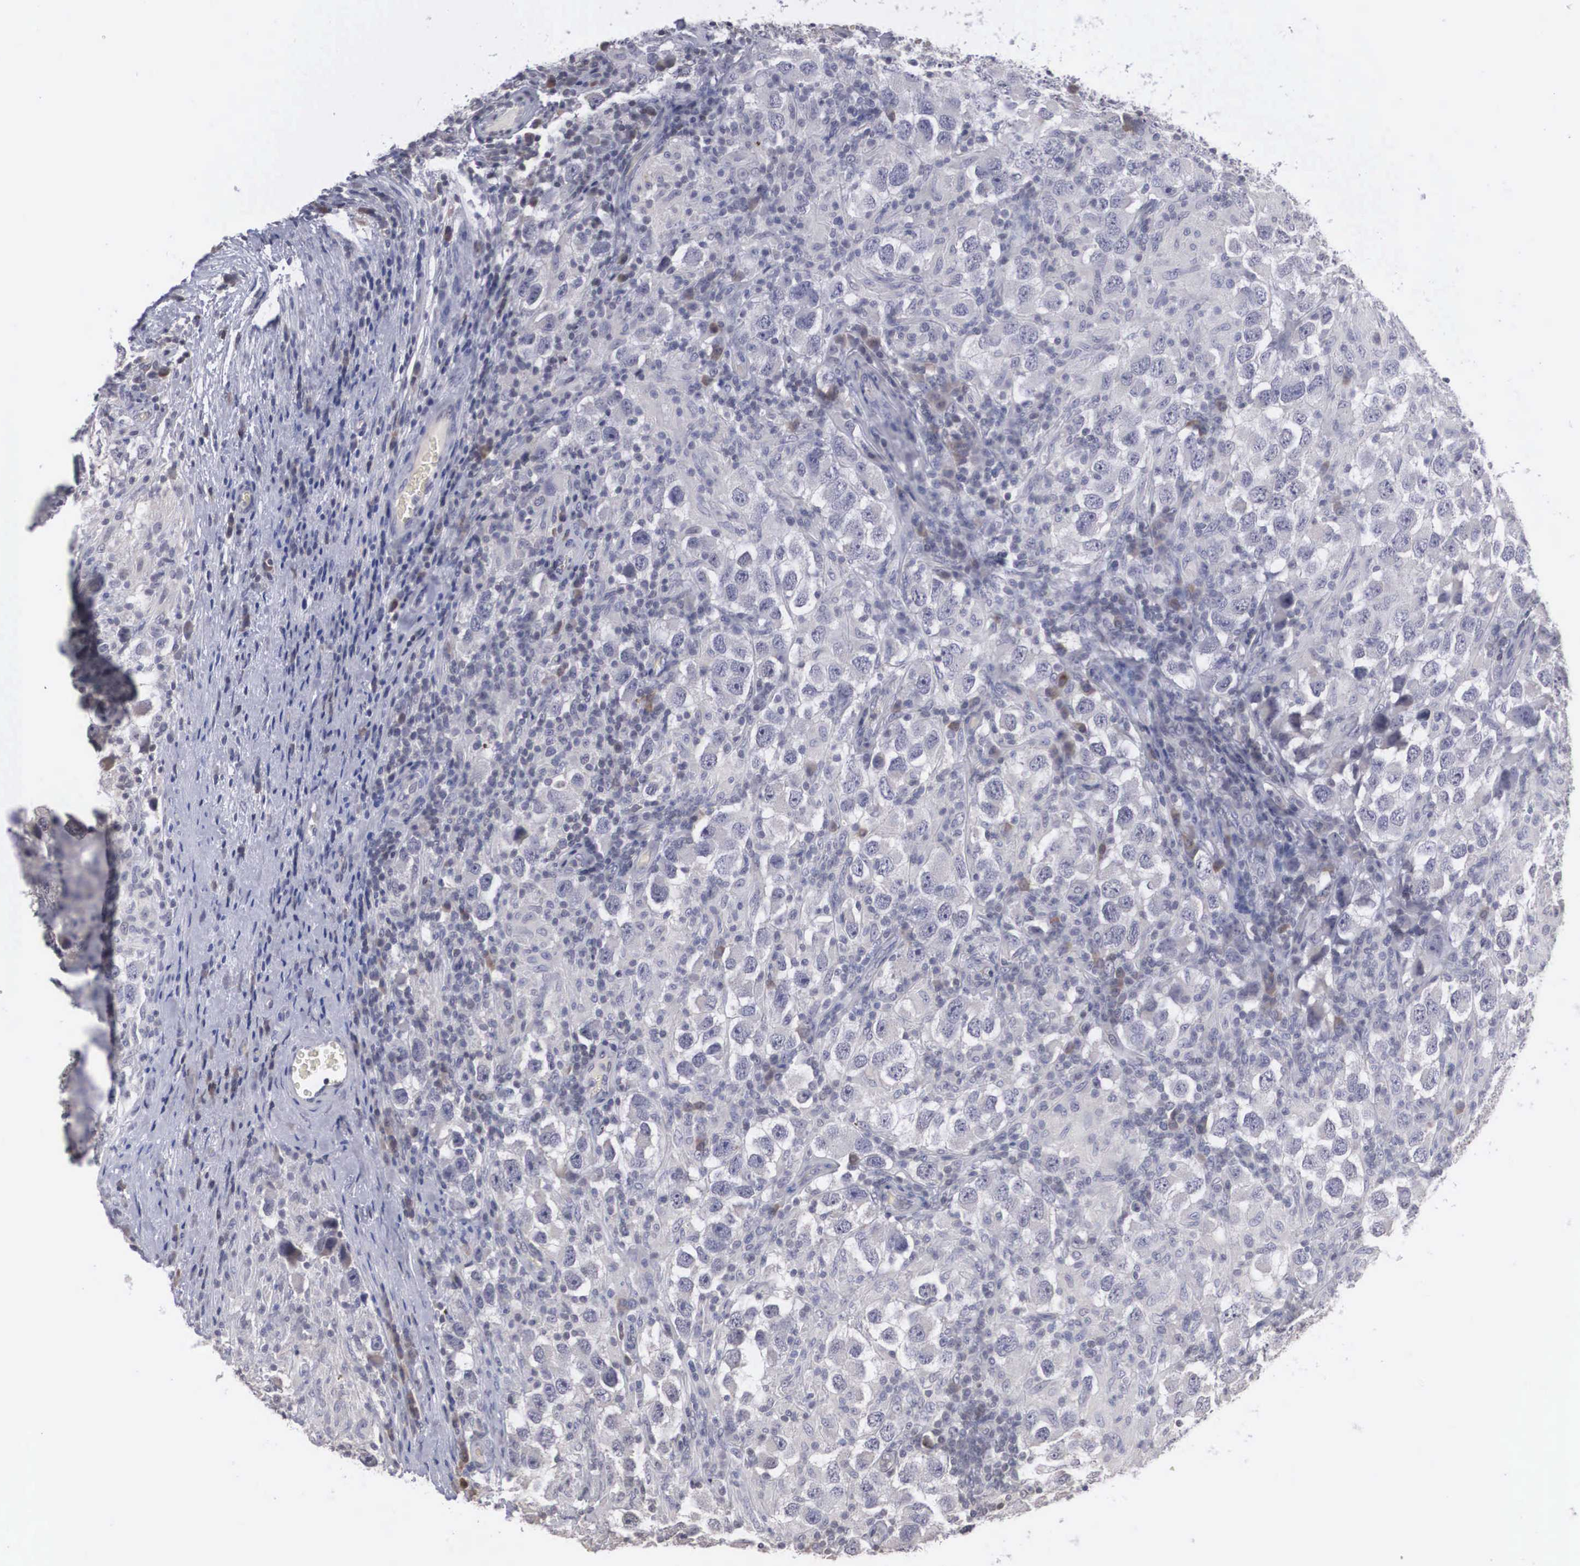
{"staining": {"intensity": "negative", "quantity": "none", "location": "none"}, "tissue": "testis cancer", "cell_type": "Tumor cells", "image_type": "cancer", "snomed": [{"axis": "morphology", "description": "Carcinoma, Embryonal, NOS"}, {"axis": "topography", "description": "Testis"}], "caption": "The immunohistochemistry histopathology image has no significant positivity in tumor cells of testis embryonal carcinoma tissue.", "gene": "WDR89", "patient": {"sex": "male", "age": 21}}